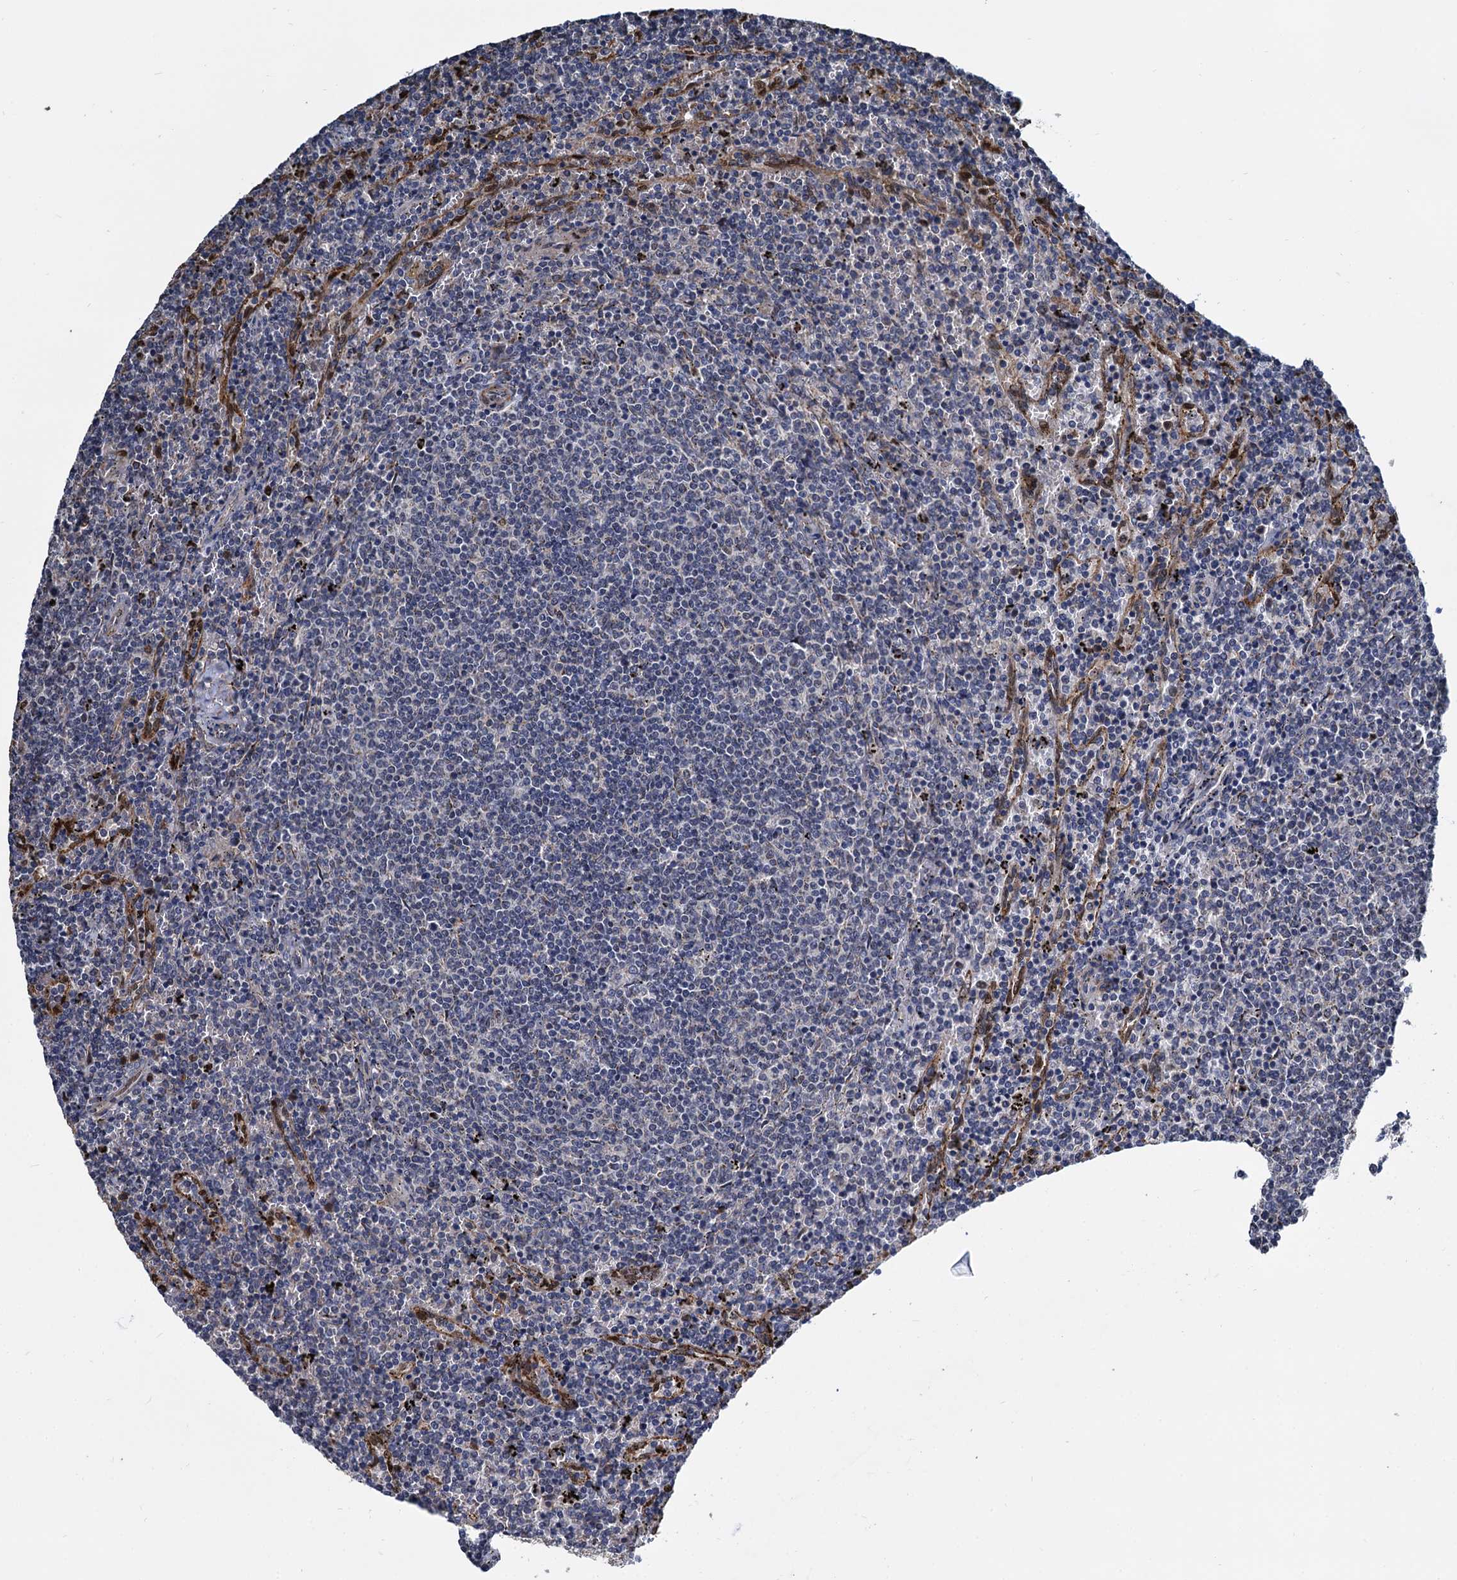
{"staining": {"intensity": "negative", "quantity": "none", "location": "none"}, "tissue": "lymphoma", "cell_type": "Tumor cells", "image_type": "cancer", "snomed": [{"axis": "morphology", "description": "Malignant lymphoma, non-Hodgkin's type, Low grade"}, {"axis": "topography", "description": "Spleen"}], "caption": "An immunohistochemistry (IHC) histopathology image of low-grade malignant lymphoma, non-Hodgkin's type is shown. There is no staining in tumor cells of low-grade malignant lymphoma, non-Hodgkin's type. (Stains: DAB (3,3'-diaminobenzidine) immunohistochemistry with hematoxylin counter stain, Microscopy: brightfield microscopy at high magnification).", "gene": "ALKBH7", "patient": {"sex": "female", "age": 50}}